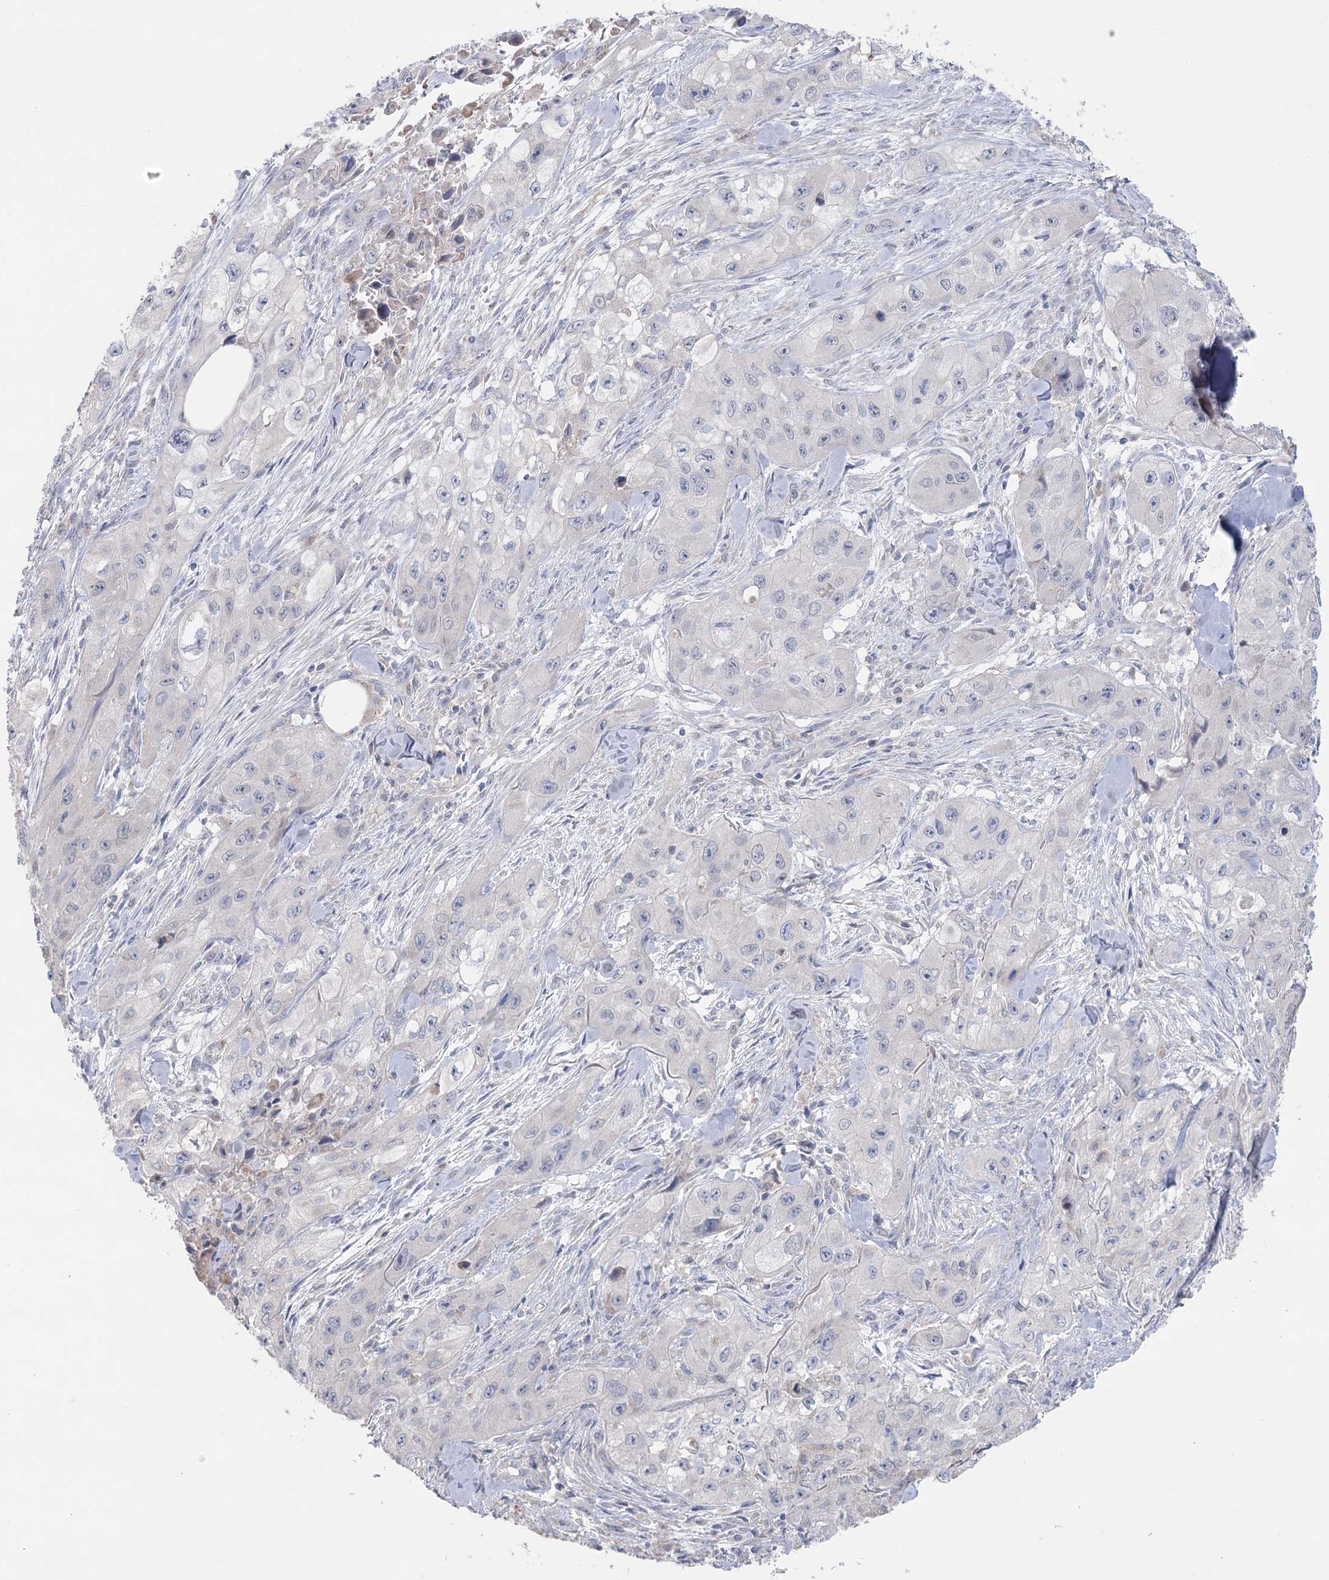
{"staining": {"intensity": "negative", "quantity": "none", "location": "none"}, "tissue": "skin cancer", "cell_type": "Tumor cells", "image_type": "cancer", "snomed": [{"axis": "morphology", "description": "Squamous cell carcinoma, NOS"}, {"axis": "topography", "description": "Skin"}, {"axis": "topography", "description": "Subcutis"}], "caption": "Protein analysis of skin squamous cell carcinoma reveals no significant positivity in tumor cells.", "gene": "MTCH2", "patient": {"sex": "male", "age": 73}}